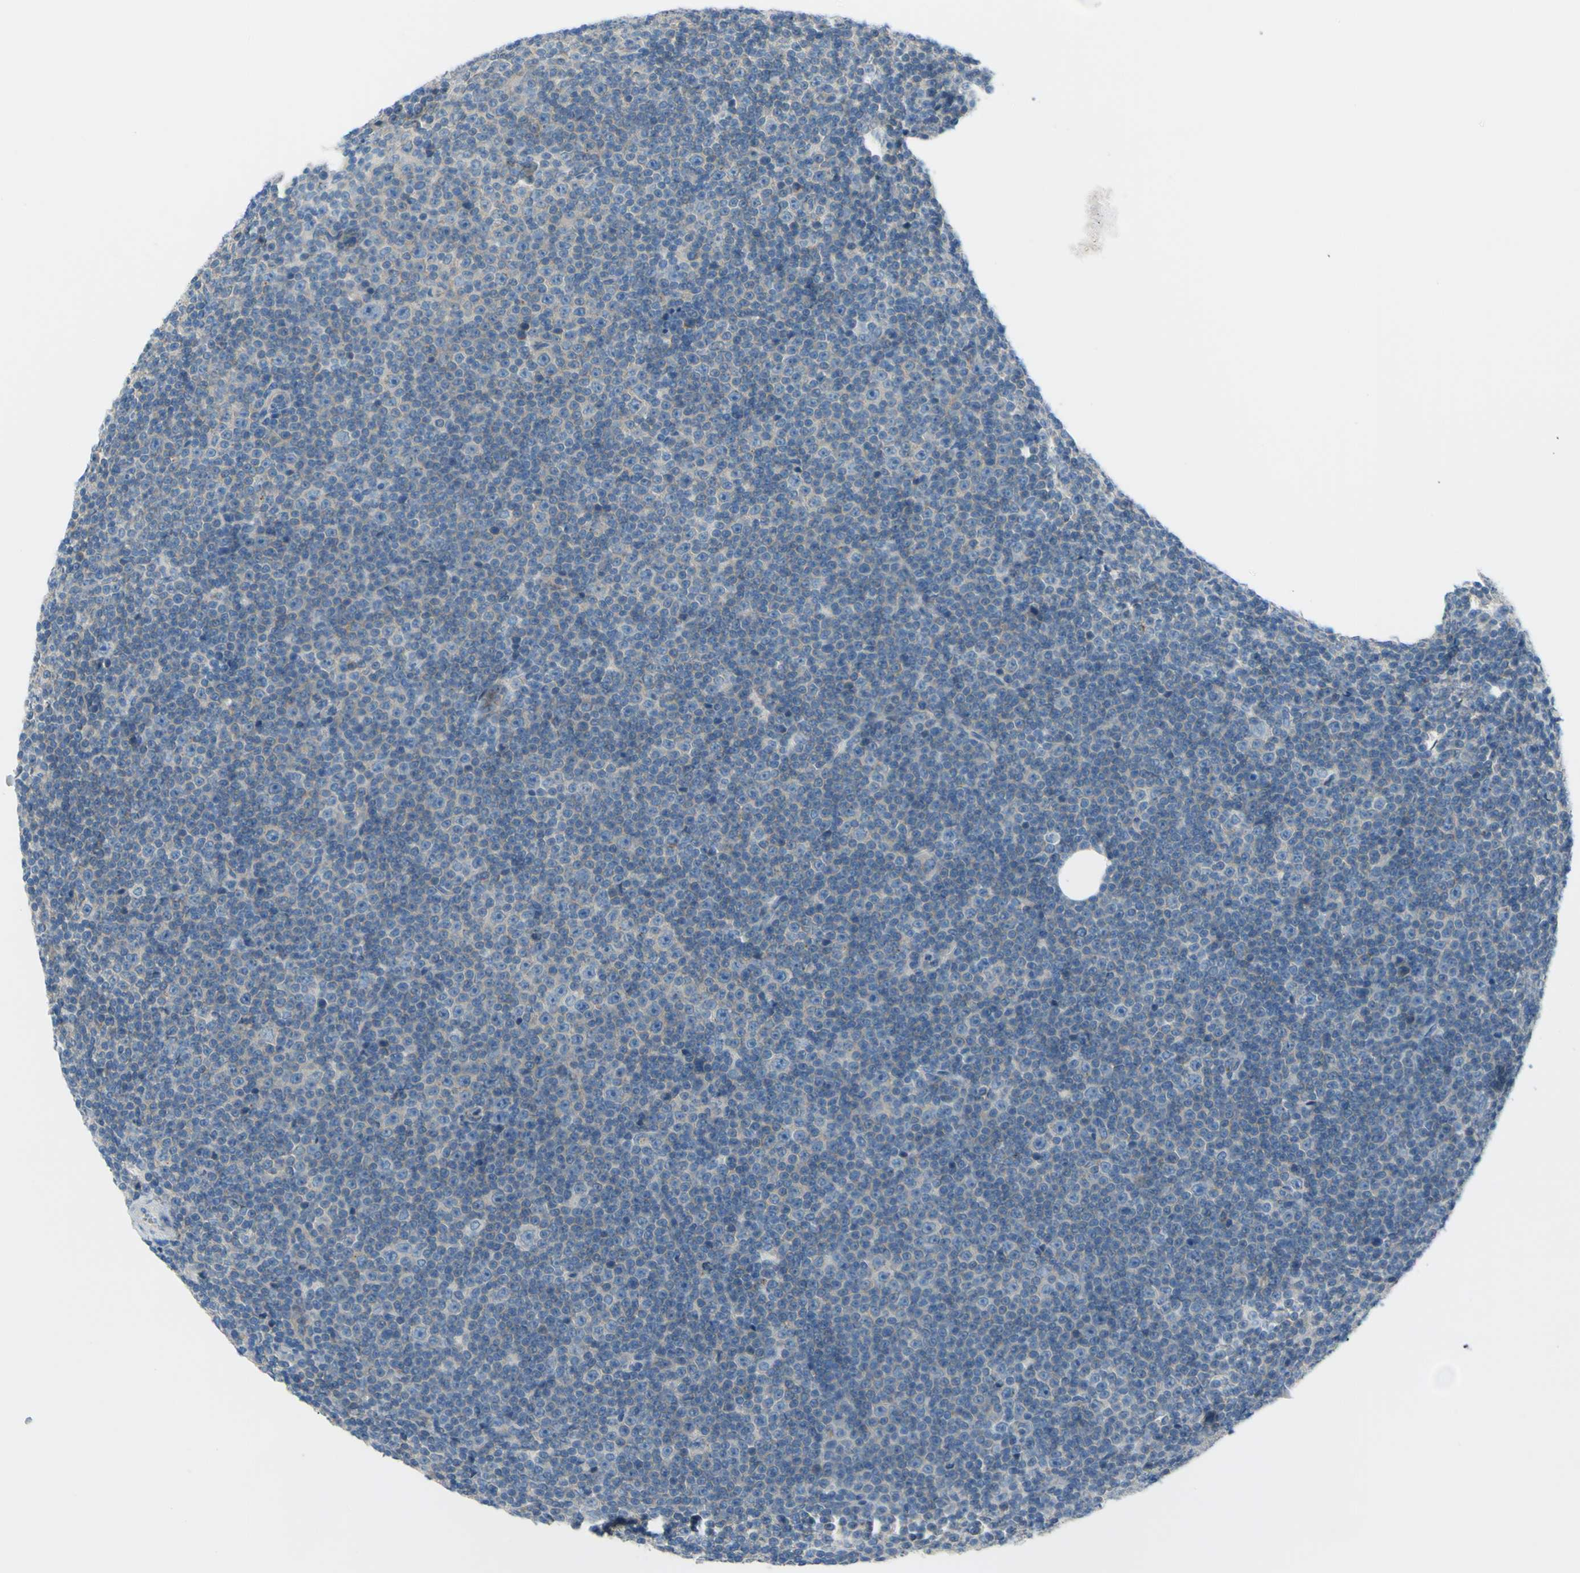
{"staining": {"intensity": "negative", "quantity": "none", "location": "none"}, "tissue": "lymphoma", "cell_type": "Tumor cells", "image_type": "cancer", "snomed": [{"axis": "morphology", "description": "Malignant lymphoma, non-Hodgkin's type, Low grade"}, {"axis": "topography", "description": "Lymph node"}], "caption": "The micrograph demonstrates no staining of tumor cells in lymphoma. (Stains: DAB (3,3'-diaminobenzidine) IHC with hematoxylin counter stain, Microscopy: brightfield microscopy at high magnification).", "gene": "FRMD4B", "patient": {"sex": "female", "age": 67}}